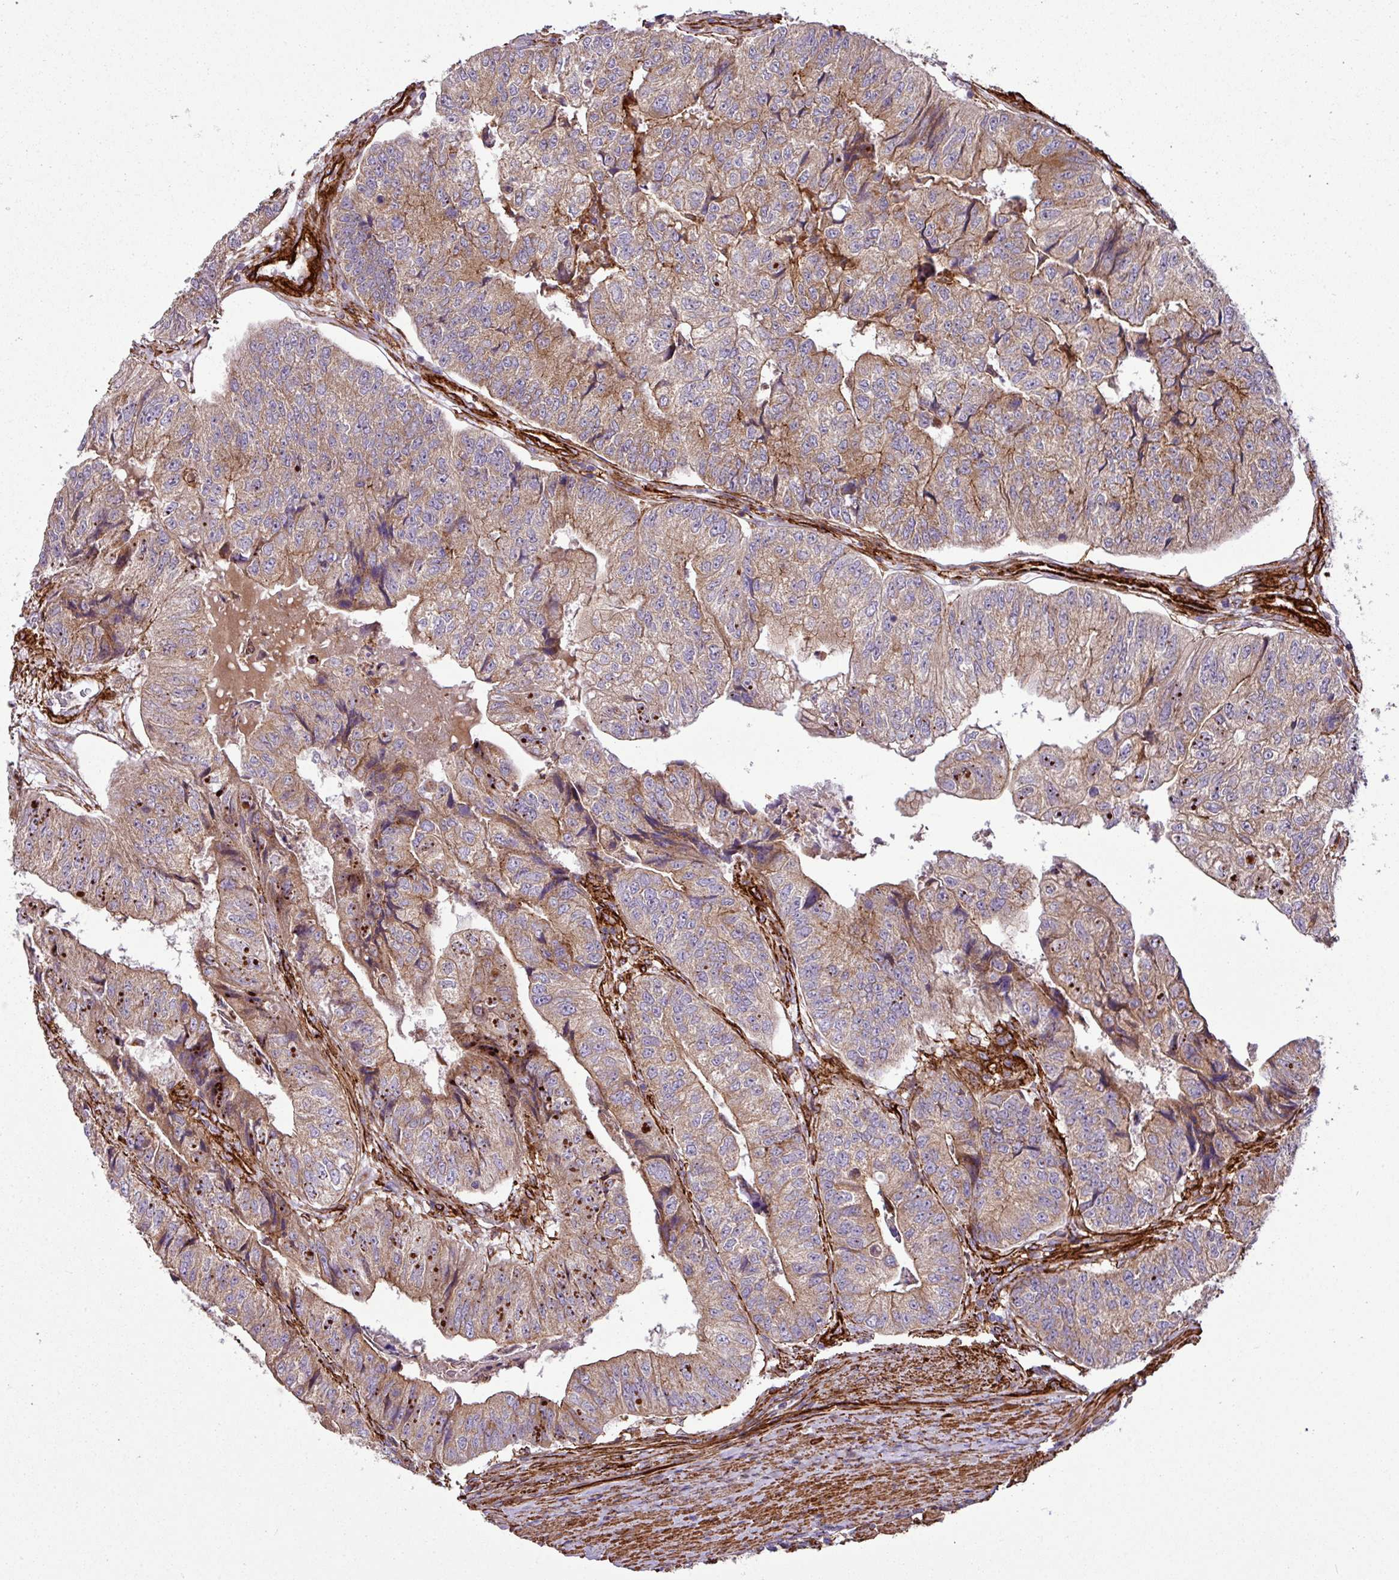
{"staining": {"intensity": "moderate", "quantity": ">75%", "location": "cytoplasmic/membranous"}, "tissue": "colorectal cancer", "cell_type": "Tumor cells", "image_type": "cancer", "snomed": [{"axis": "morphology", "description": "Adenocarcinoma, NOS"}, {"axis": "topography", "description": "Colon"}], "caption": "A medium amount of moderate cytoplasmic/membranous expression is identified in approximately >75% of tumor cells in adenocarcinoma (colorectal) tissue. (brown staining indicates protein expression, while blue staining denotes nuclei).", "gene": "FAM47E", "patient": {"sex": "female", "age": 67}}